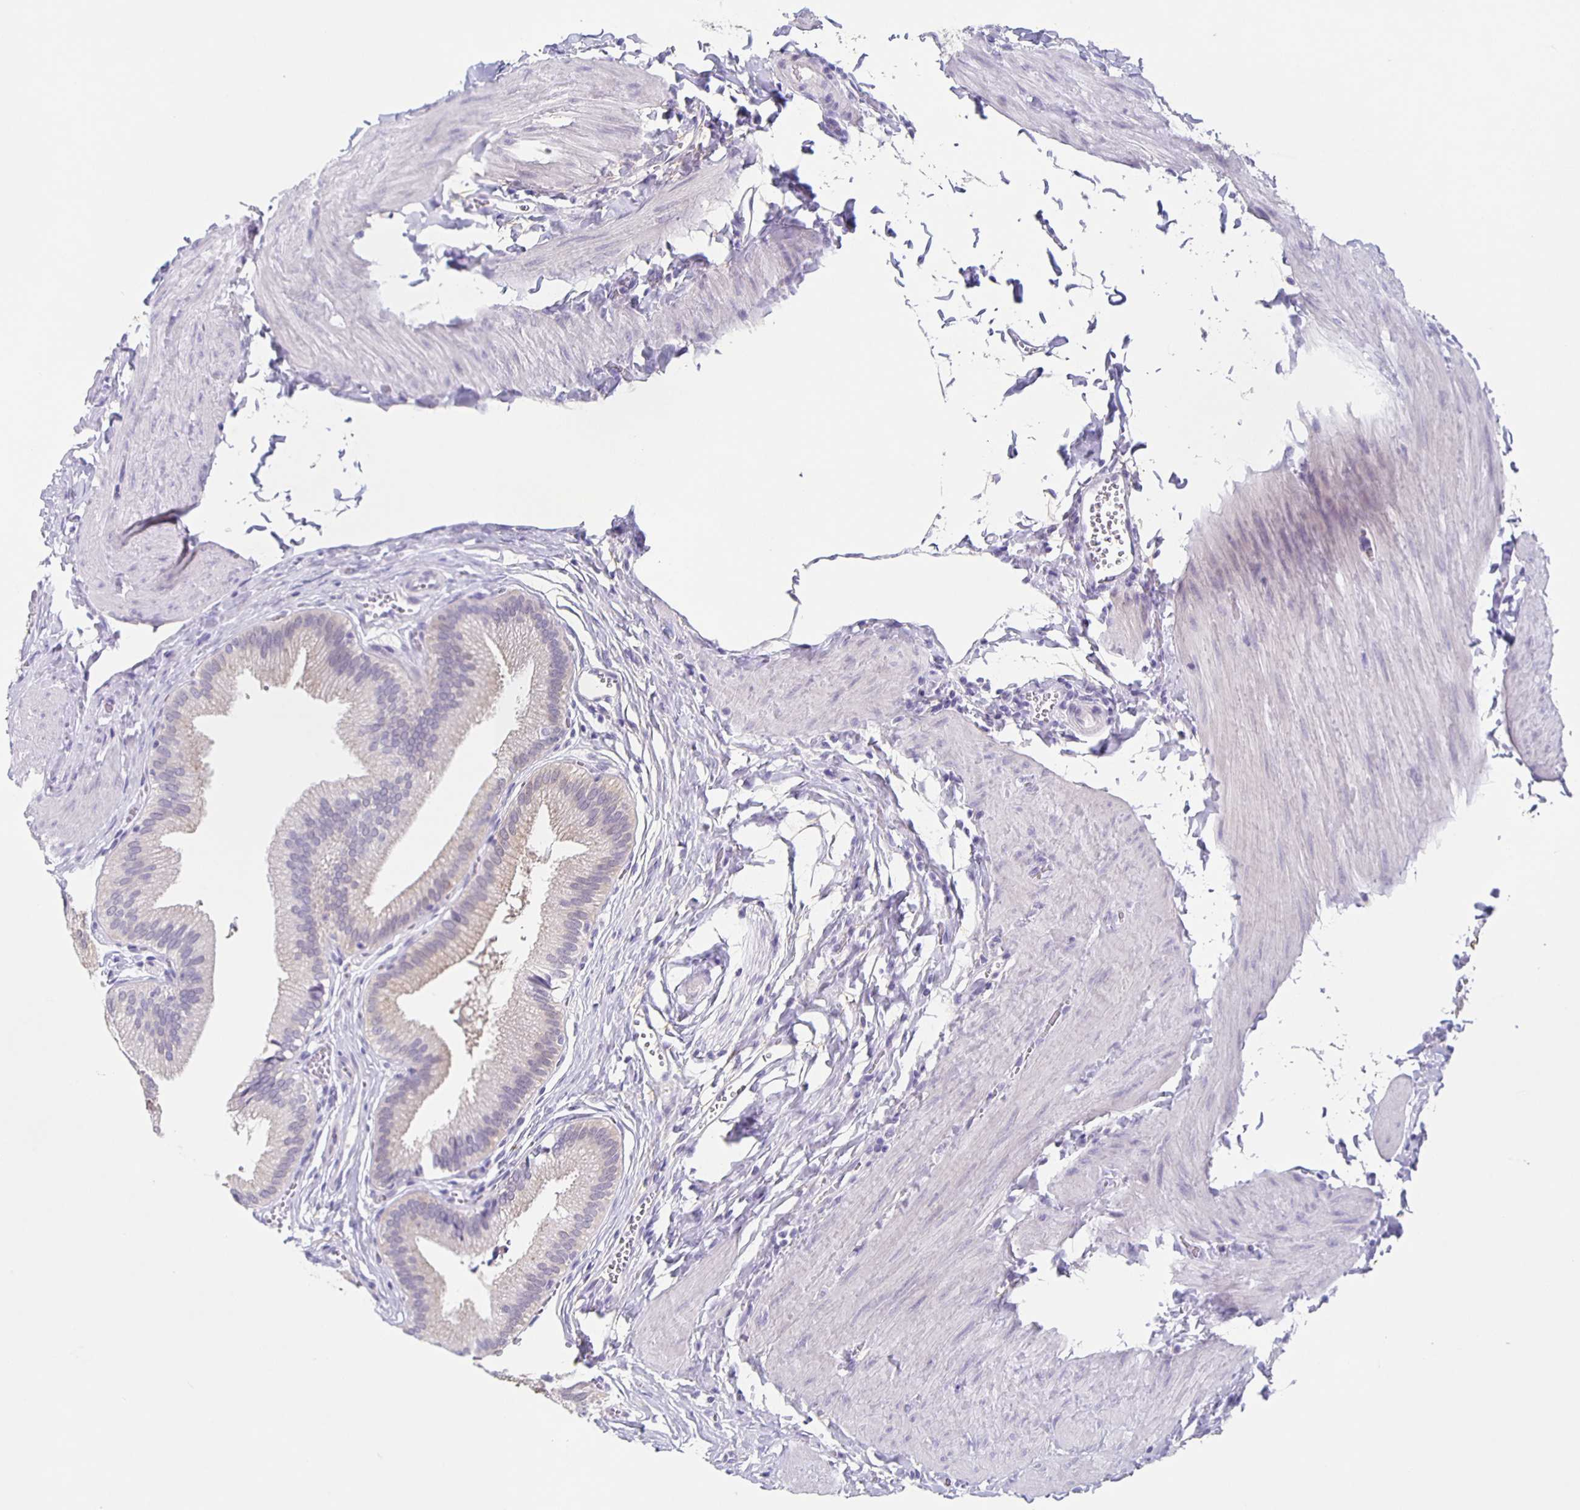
{"staining": {"intensity": "weak", "quantity": "<25%", "location": "cytoplasmic/membranous"}, "tissue": "gallbladder", "cell_type": "Glandular cells", "image_type": "normal", "snomed": [{"axis": "morphology", "description": "Normal tissue, NOS"}, {"axis": "topography", "description": "Gallbladder"}, {"axis": "topography", "description": "Peripheral nerve tissue"}], "caption": "DAB (3,3'-diaminobenzidine) immunohistochemical staining of unremarkable human gallbladder shows no significant staining in glandular cells.", "gene": "CARNS1", "patient": {"sex": "male", "age": 17}}